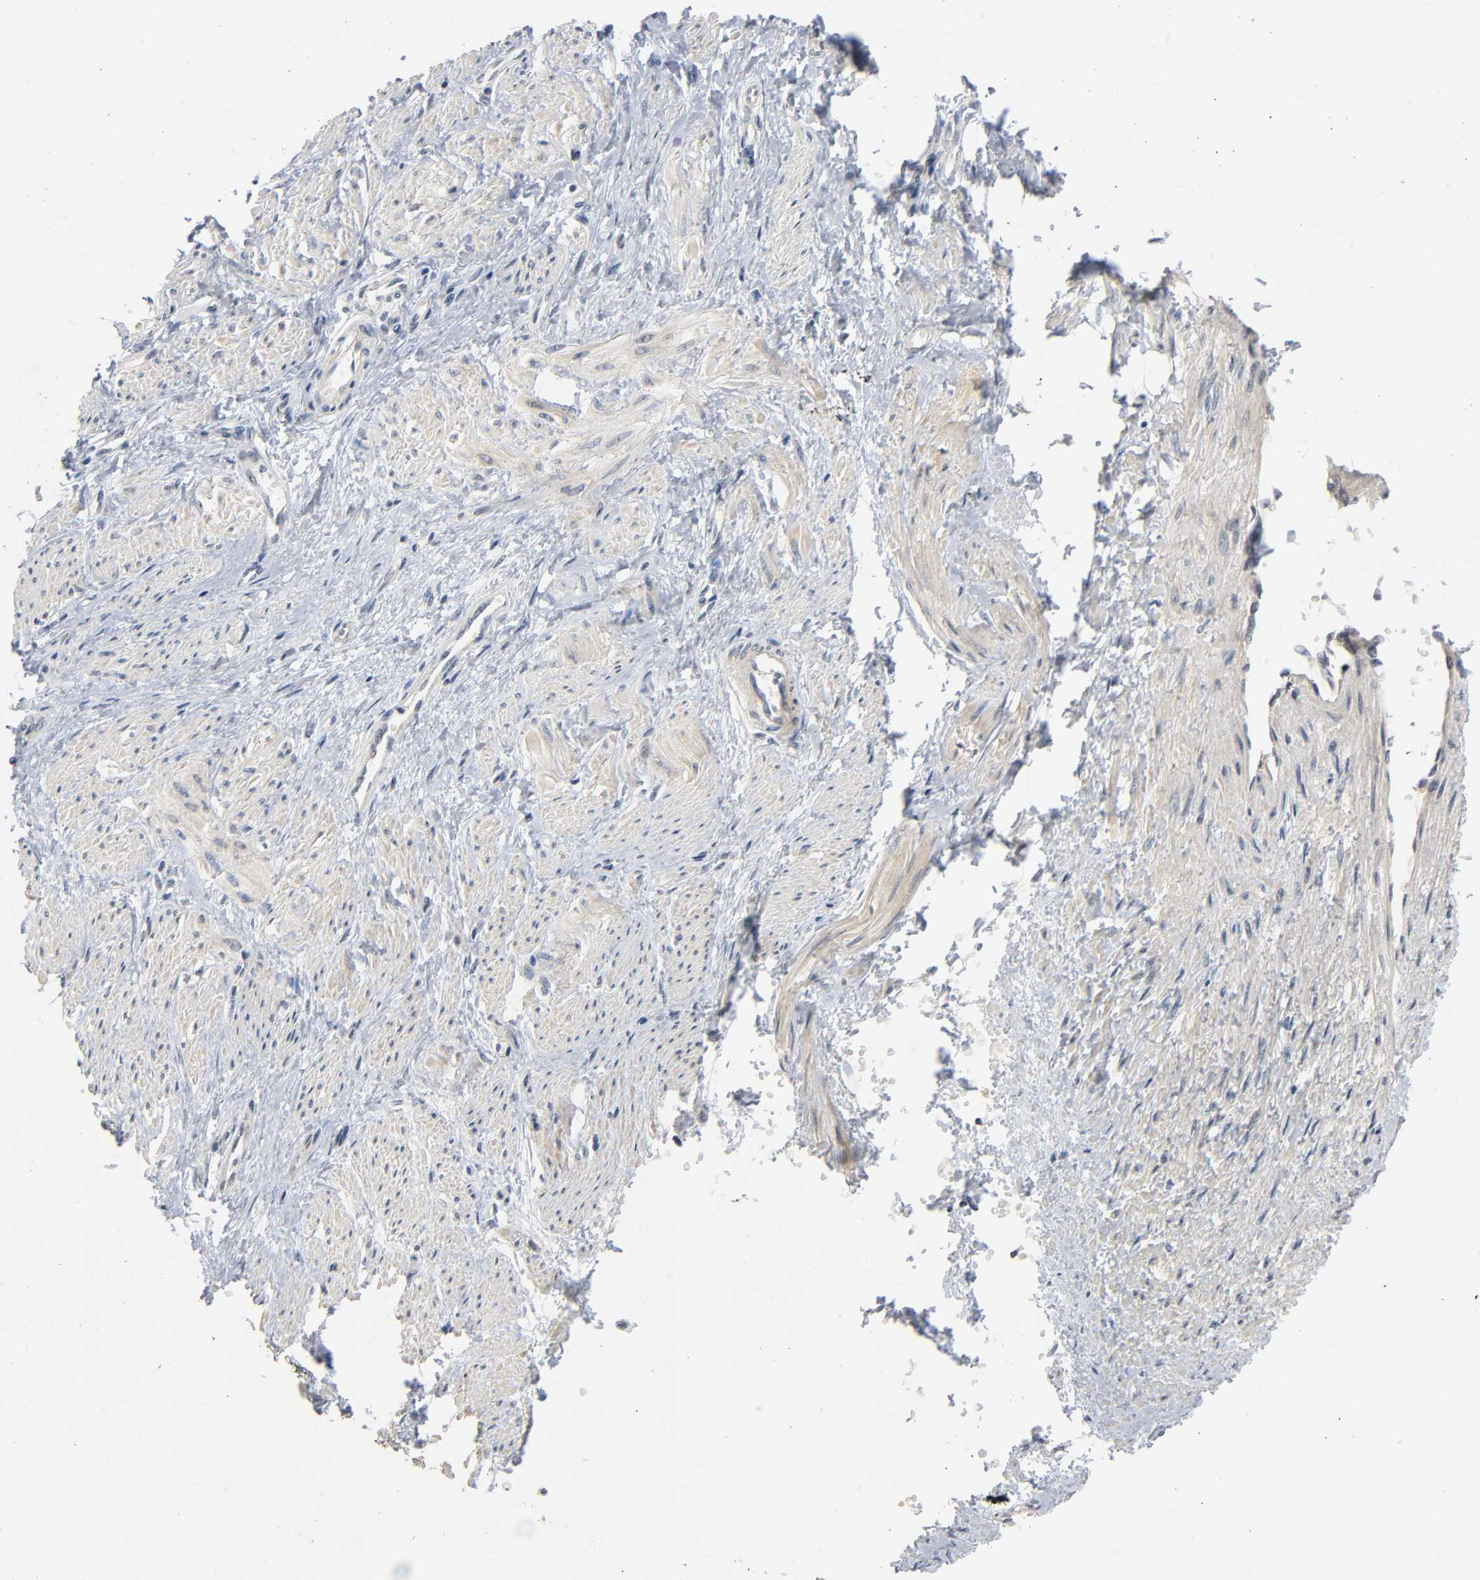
{"staining": {"intensity": "weak", "quantity": "25%-75%", "location": "cytoplasmic/membranous"}, "tissue": "smooth muscle", "cell_type": "Smooth muscle cells", "image_type": "normal", "snomed": [{"axis": "morphology", "description": "Normal tissue, NOS"}, {"axis": "topography", "description": "Smooth muscle"}, {"axis": "topography", "description": "Uterus"}], "caption": "The image reveals immunohistochemical staining of unremarkable smooth muscle. There is weak cytoplasmic/membranous staining is seen in approximately 25%-75% of smooth muscle cells. The protein of interest is shown in brown color, while the nuclei are stained blue.", "gene": "MAPK8", "patient": {"sex": "female", "age": 39}}